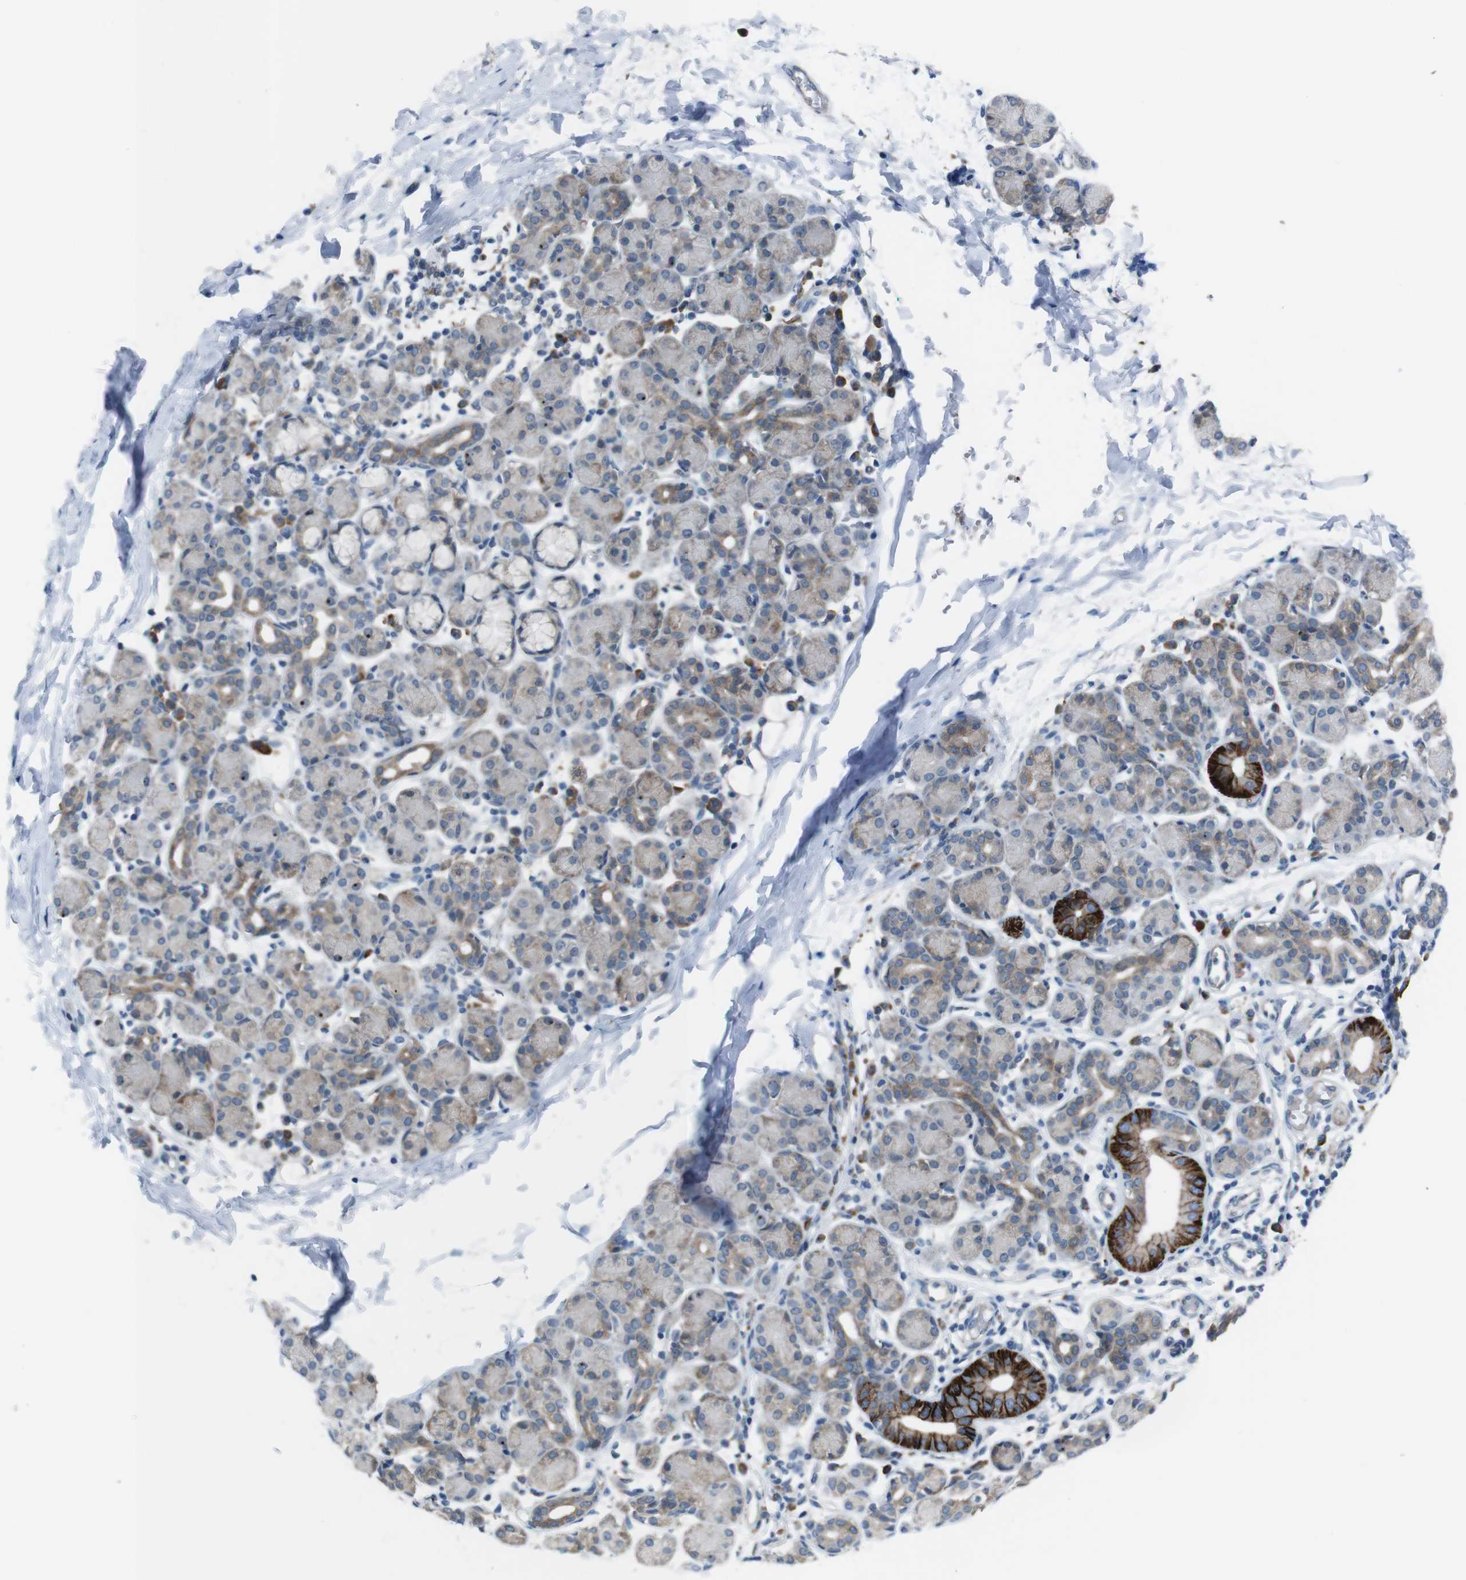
{"staining": {"intensity": "strong", "quantity": "<25%", "location": "cytoplasmic/membranous"}, "tissue": "salivary gland", "cell_type": "Glandular cells", "image_type": "normal", "snomed": [{"axis": "morphology", "description": "Normal tissue, NOS"}, {"axis": "morphology", "description": "Inflammation, NOS"}, {"axis": "topography", "description": "Lymph node"}, {"axis": "topography", "description": "Salivary gland"}], "caption": "Immunohistochemical staining of benign salivary gland exhibits strong cytoplasmic/membranous protein expression in approximately <25% of glandular cells.", "gene": "CDH22", "patient": {"sex": "male", "age": 3}}